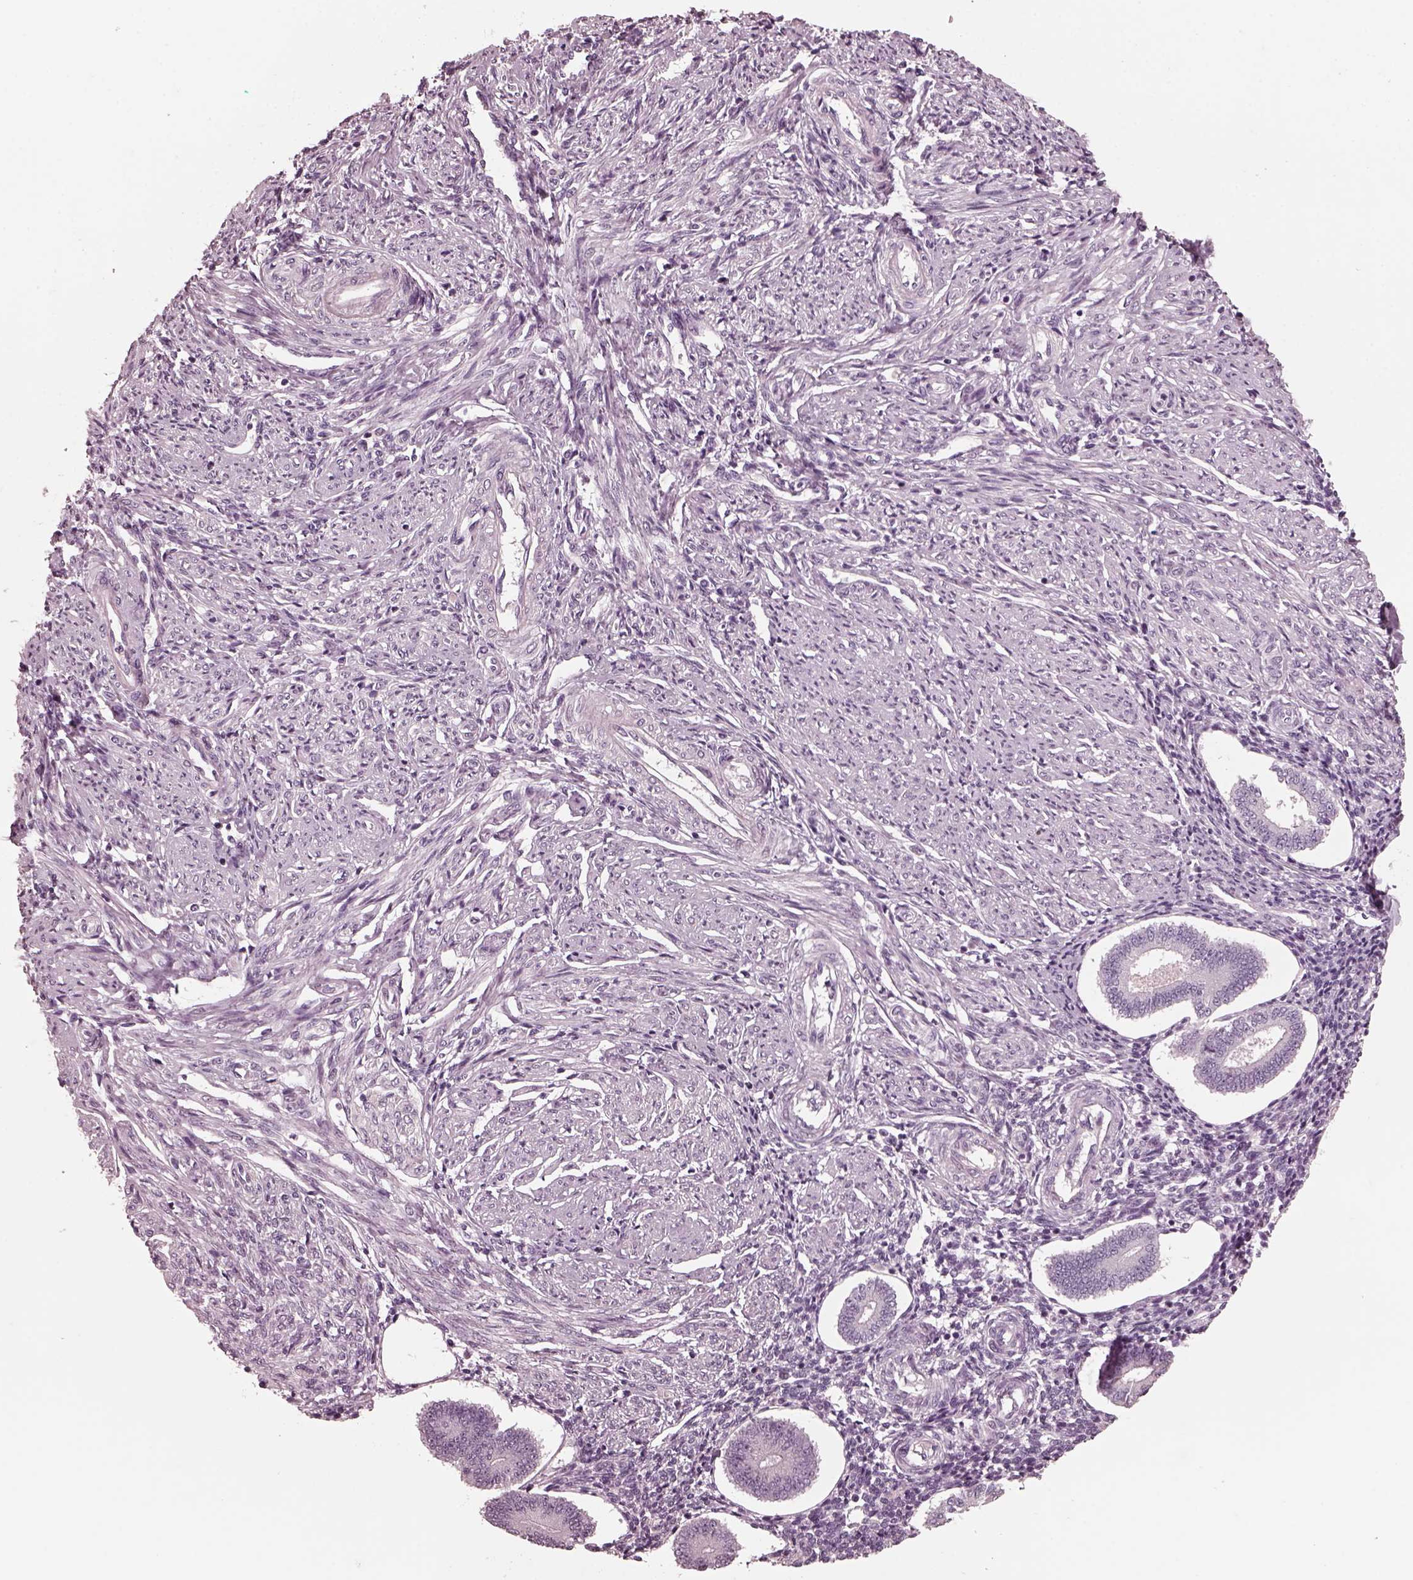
{"staining": {"intensity": "negative", "quantity": "none", "location": "none"}, "tissue": "endometrium", "cell_type": "Cells in endometrial stroma", "image_type": "normal", "snomed": [{"axis": "morphology", "description": "Normal tissue, NOS"}, {"axis": "topography", "description": "Endometrium"}], "caption": "Cells in endometrial stroma show no significant protein expression in benign endometrium. Nuclei are stained in blue.", "gene": "CGA", "patient": {"sex": "female", "age": 40}}